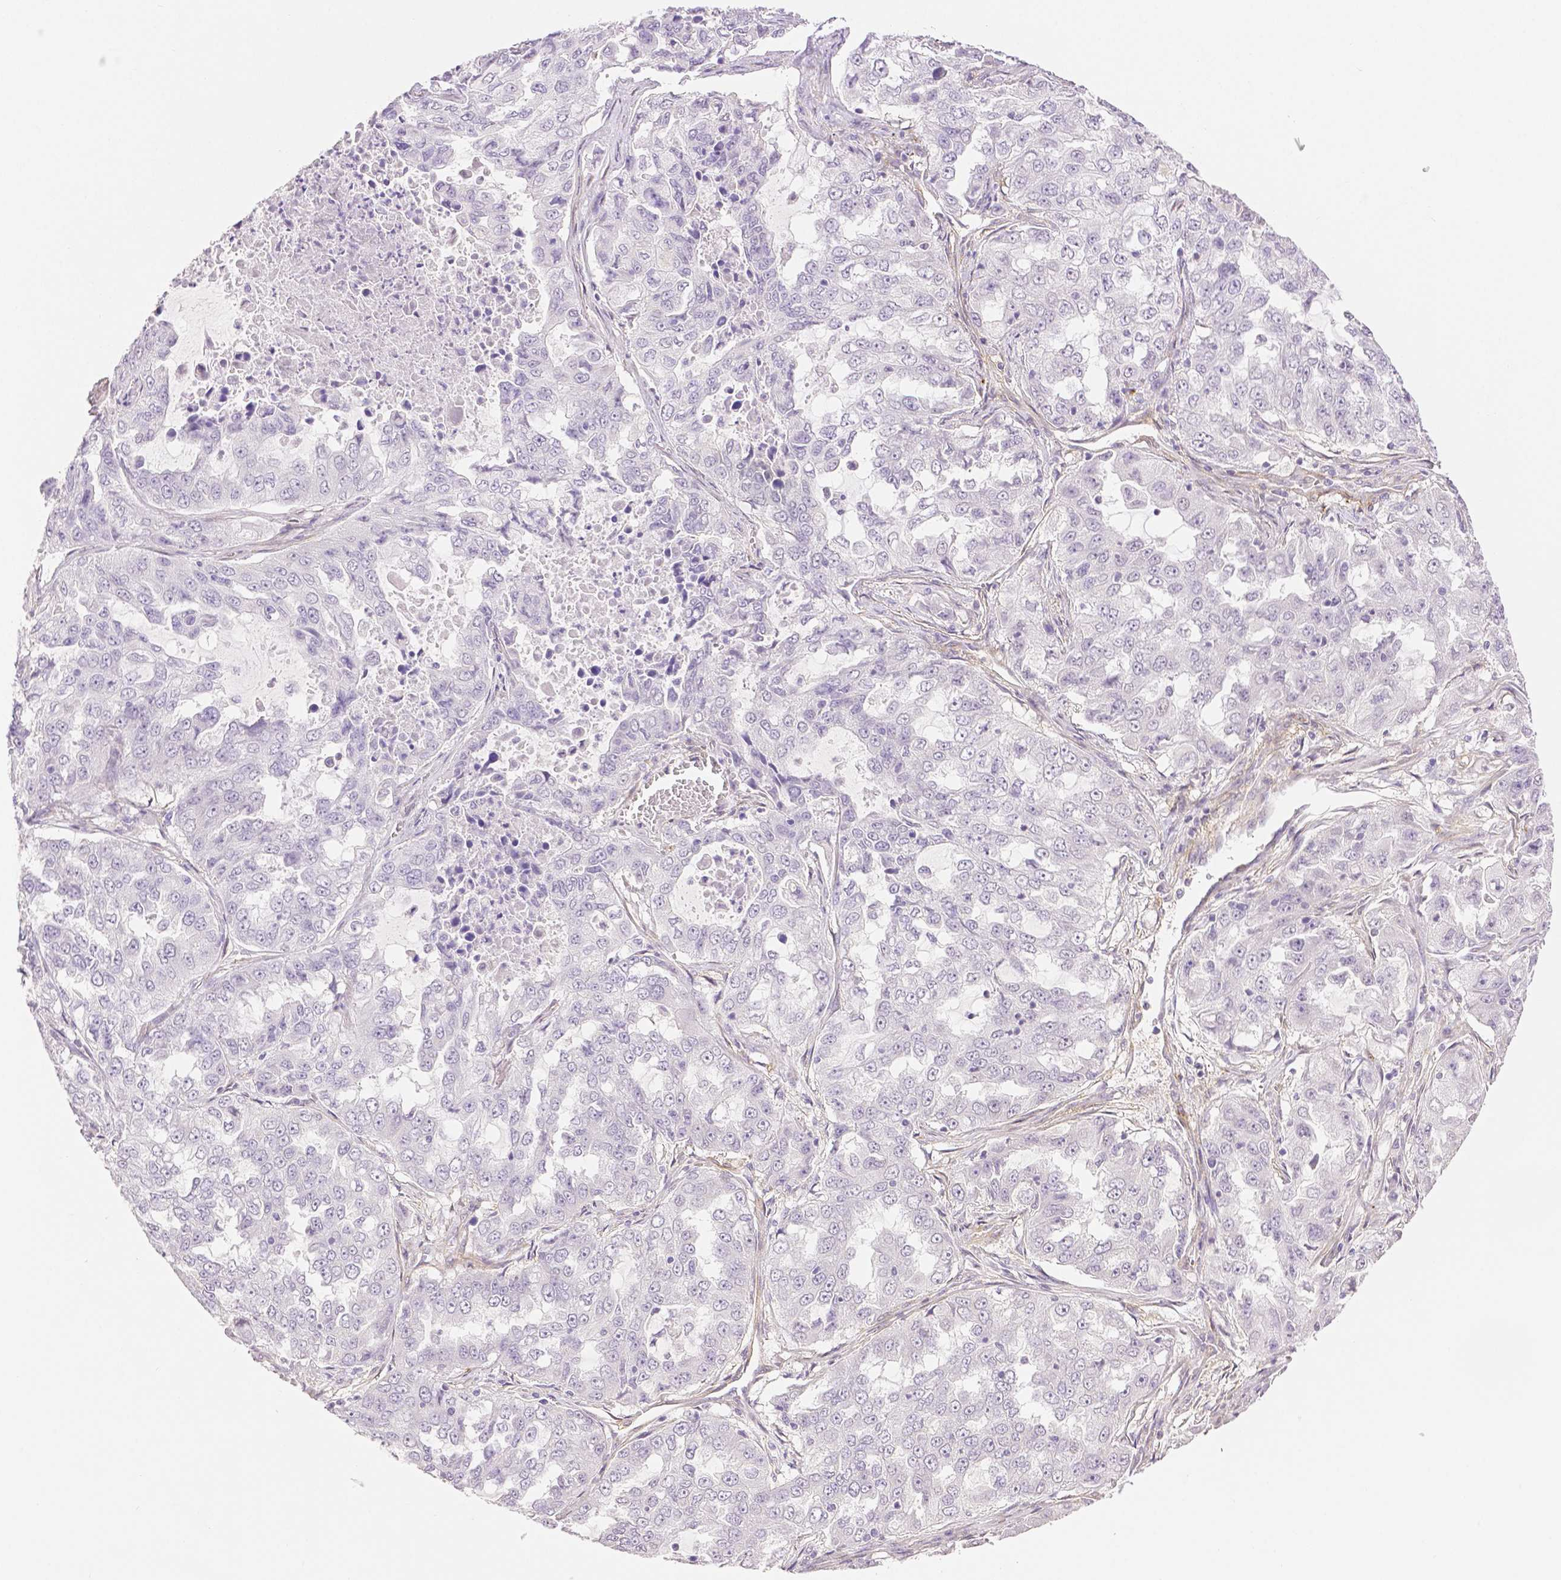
{"staining": {"intensity": "negative", "quantity": "none", "location": "none"}, "tissue": "lung cancer", "cell_type": "Tumor cells", "image_type": "cancer", "snomed": [{"axis": "morphology", "description": "Adenocarcinoma, NOS"}, {"axis": "topography", "description": "Lung"}], "caption": "A high-resolution photomicrograph shows IHC staining of lung cancer, which exhibits no significant staining in tumor cells.", "gene": "THY1", "patient": {"sex": "female", "age": 61}}